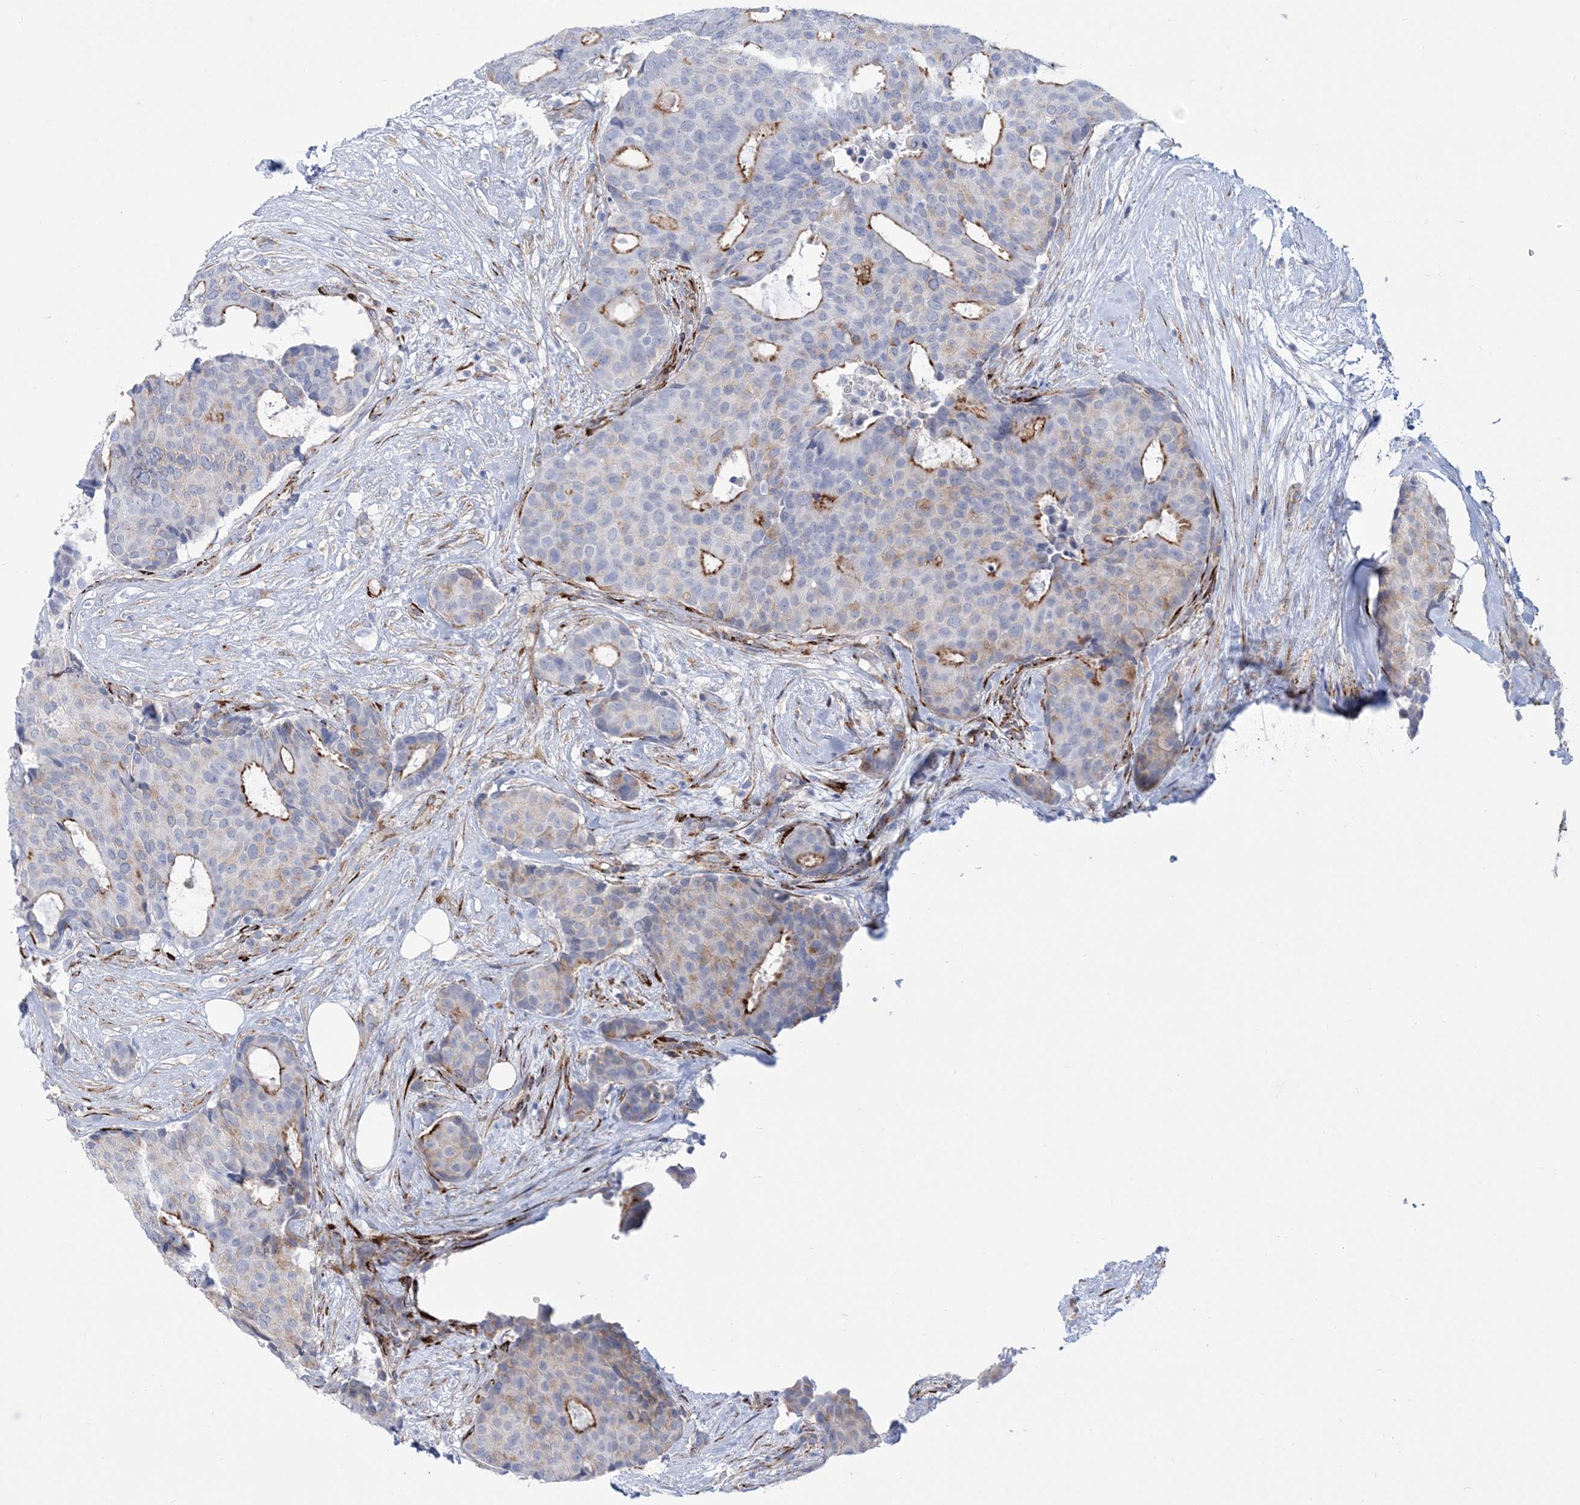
{"staining": {"intensity": "moderate", "quantity": "<25%", "location": "cytoplasmic/membranous"}, "tissue": "breast cancer", "cell_type": "Tumor cells", "image_type": "cancer", "snomed": [{"axis": "morphology", "description": "Duct carcinoma"}, {"axis": "topography", "description": "Breast"}], "caption": "About <25% of tumor cells in infiltrating ductal carcinoma (breast) reveal moderate cytoplasmic/membranous protein expression as visualized by brown immunohistochemical staining.", "gene": "RAB11FIP5", "patient": {"sex": "female", "age": 75}}